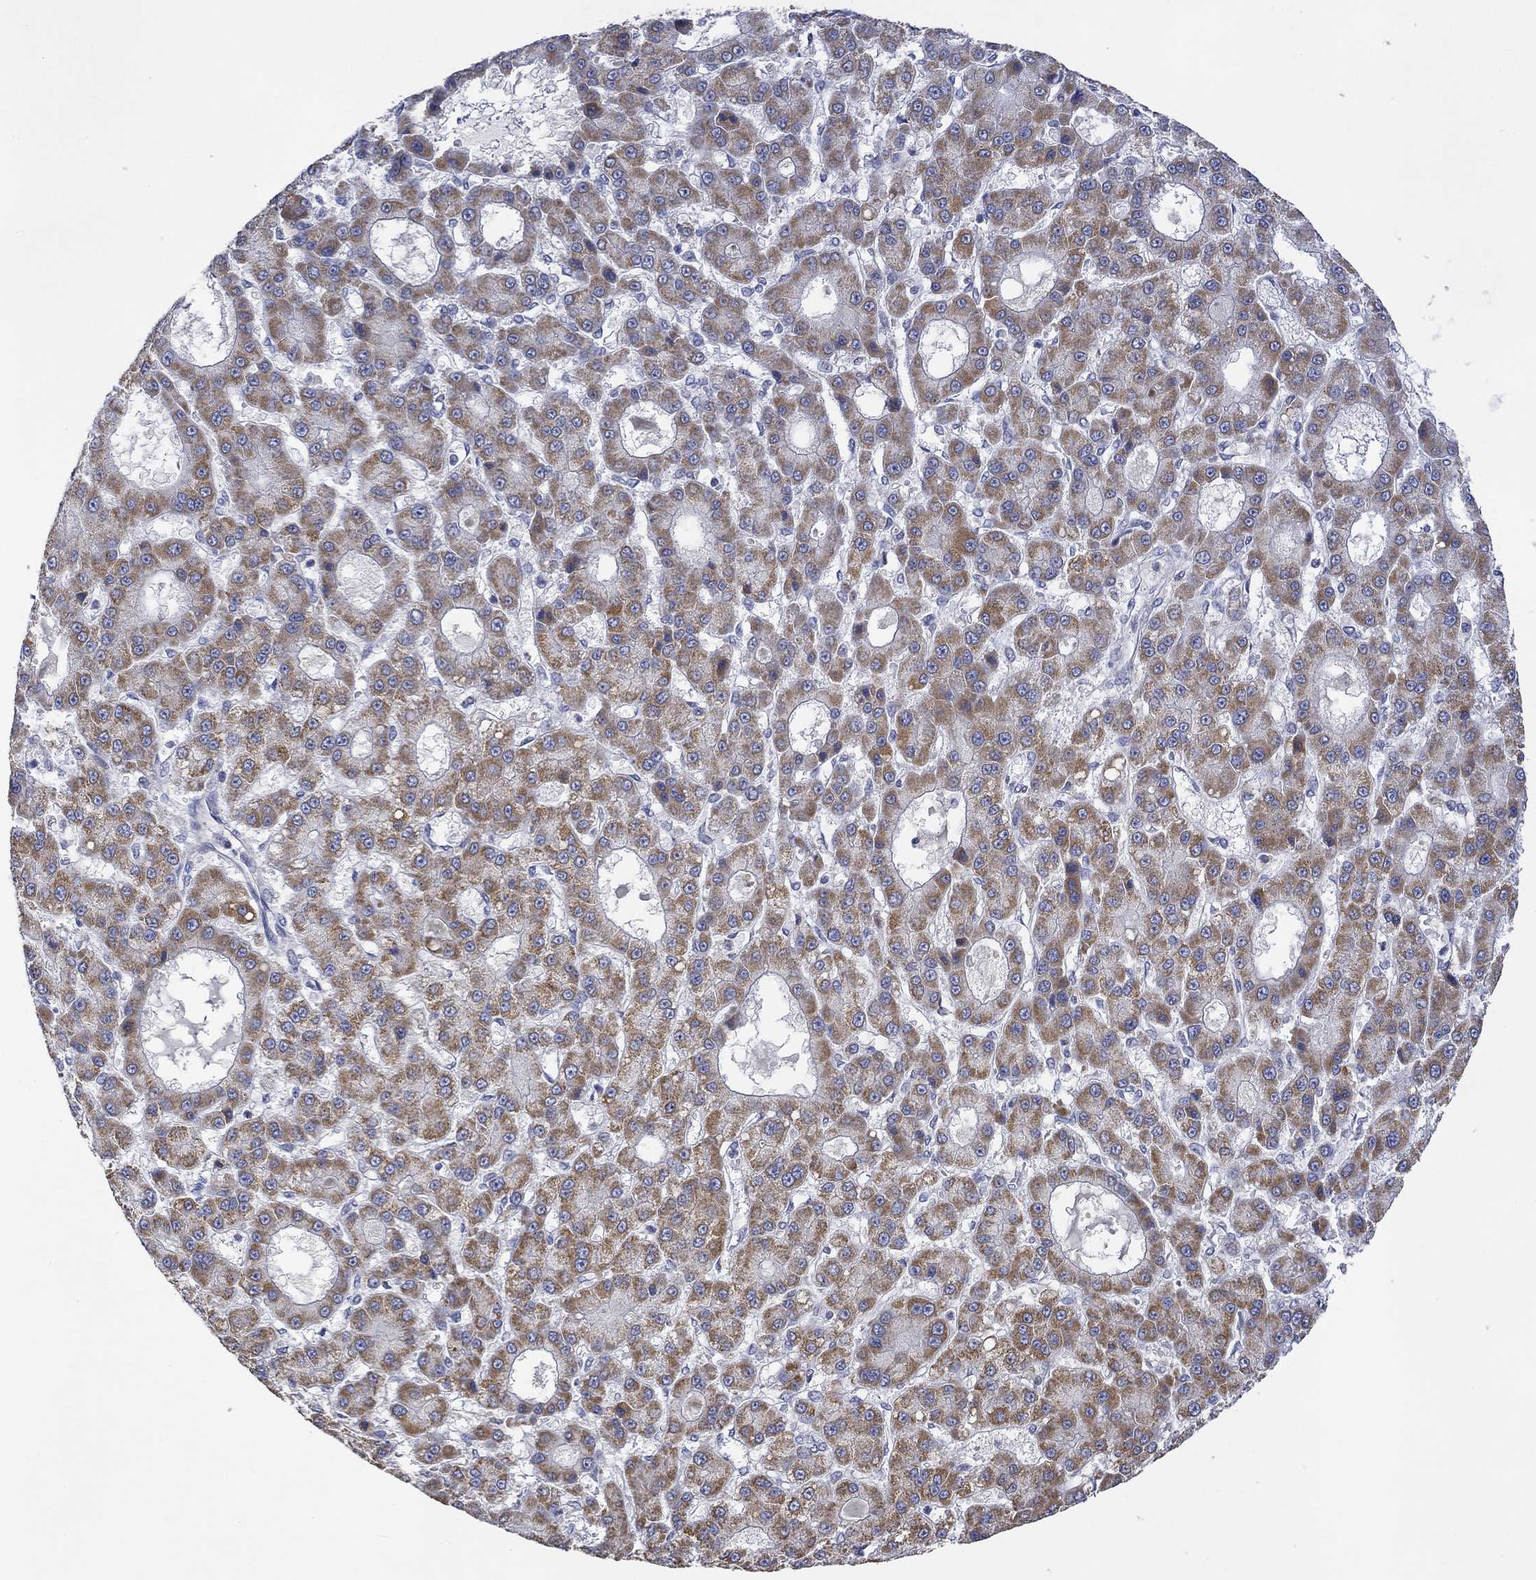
{"staining": {"intensity": "moderate", "quantity": ">75%", "location": "cytoplasmic/membranous"}, "tissue": "liver cancer", "cell_type": "Tumor cells", "image_type": "cancer", "snomed": [{"axis": "morphology", "description": "Carcinoma, Hepatocellular, NOS"}, {"axis": "topography", "description": "Liver"}], "caption": "Human hepatocellular carcinoma (liver) stained with a protein marker displays moderate staining in tumor cells.", "gene": "SLC48A1", "patient": {"sex": "male", "age": 70}}